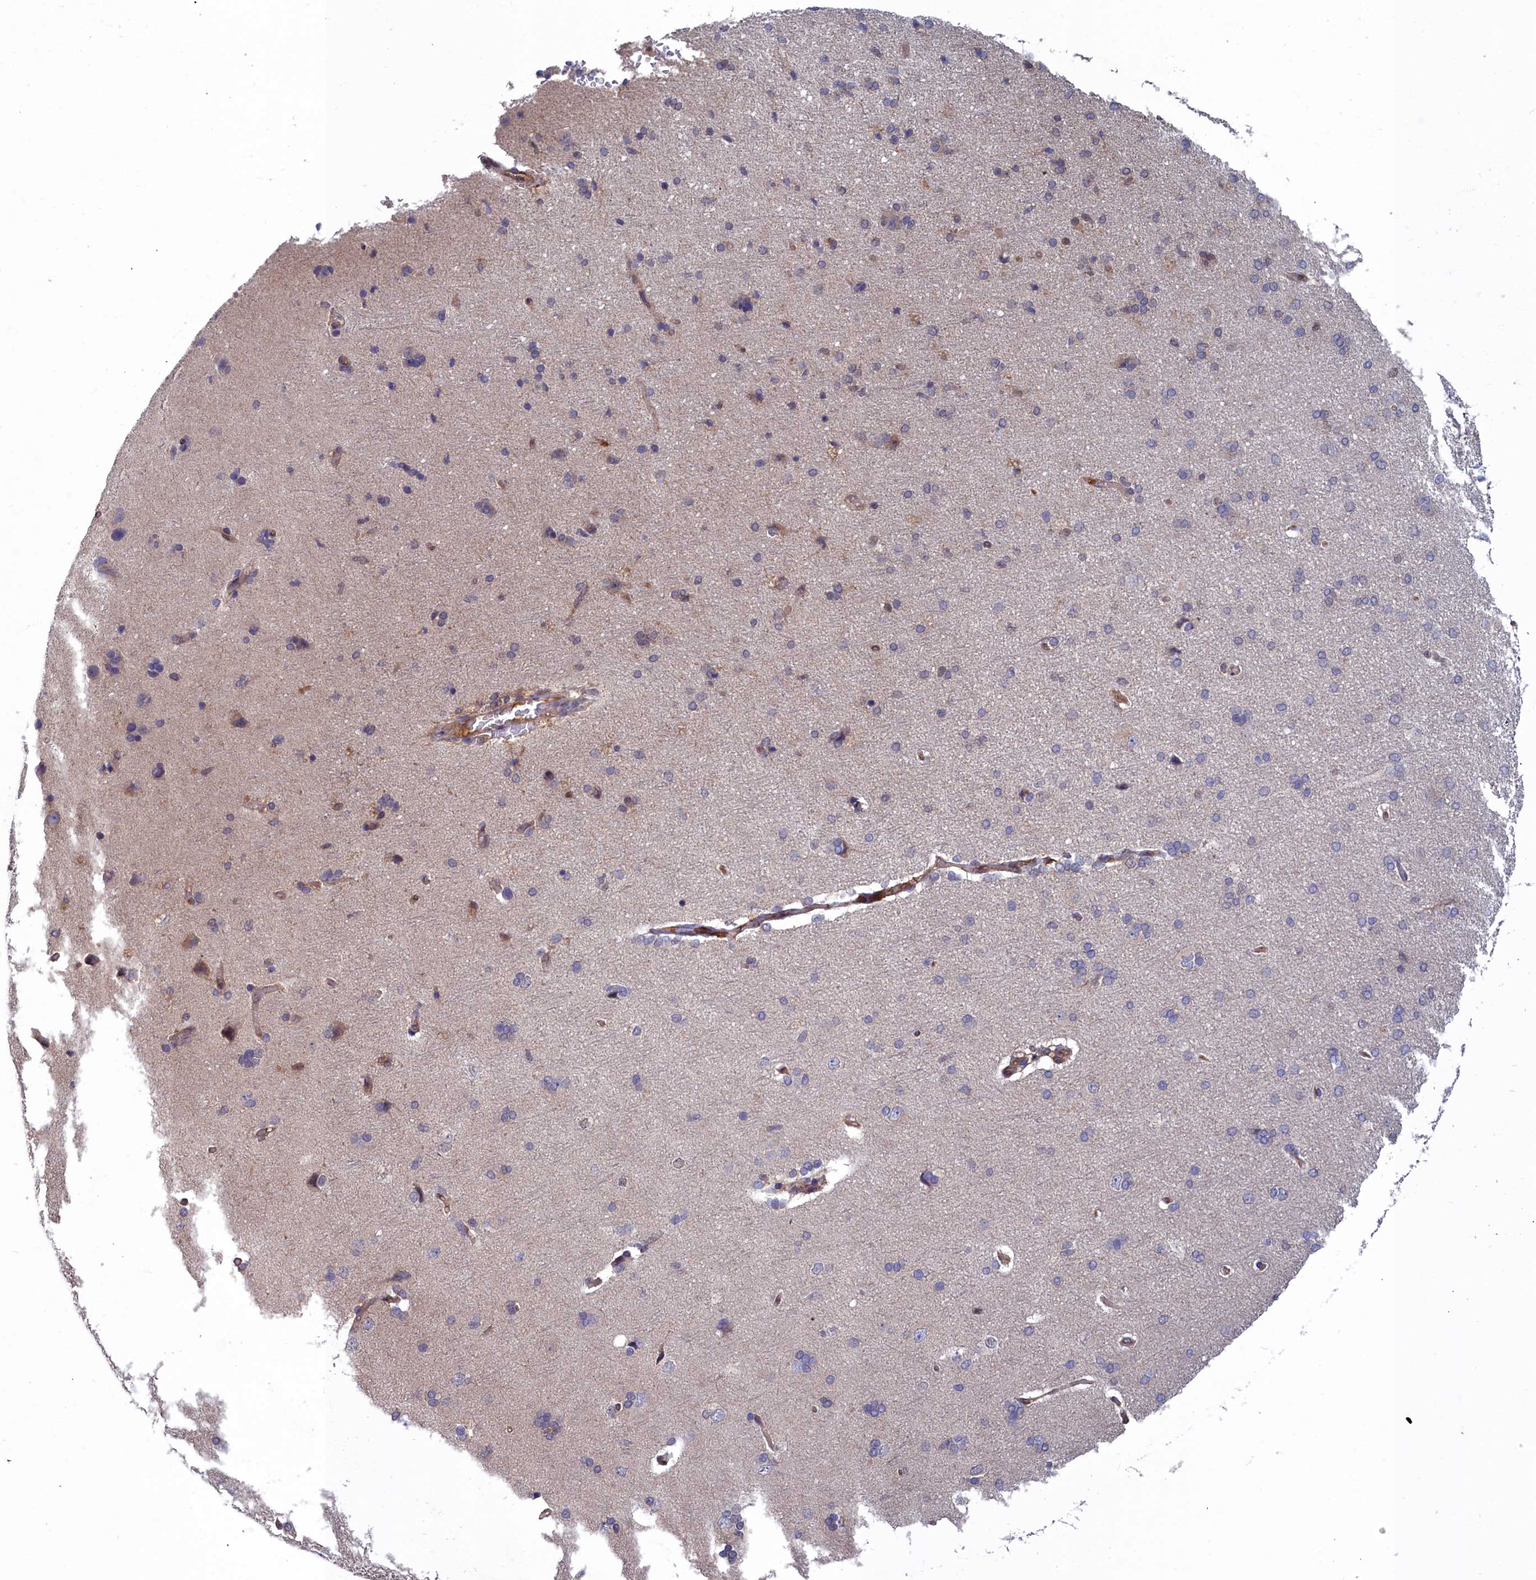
{"staining": {"intensity": "moderate", "quantity": "25%-75%", "location": "cytoplasmic/membranous"}, "tissue": "cerebral cortex", "cell_type": "Endothelial cells", "image_type": "normal", "snomed": [{"axis": "morphology", "description": "Normal tissue, NOS"}, {"axis": "topography", "description": "Cerebral cortex"}], "caption": "Immunohistochemistry (IHC) (DAB) staining of unremarkable human cerebral cortex displays moderate cytoplasmic/membranous protein expression in about 25%-75% of endothelial cells.", "gene": "GFRA2", "patient": {"sex": "male", "age": 62}}